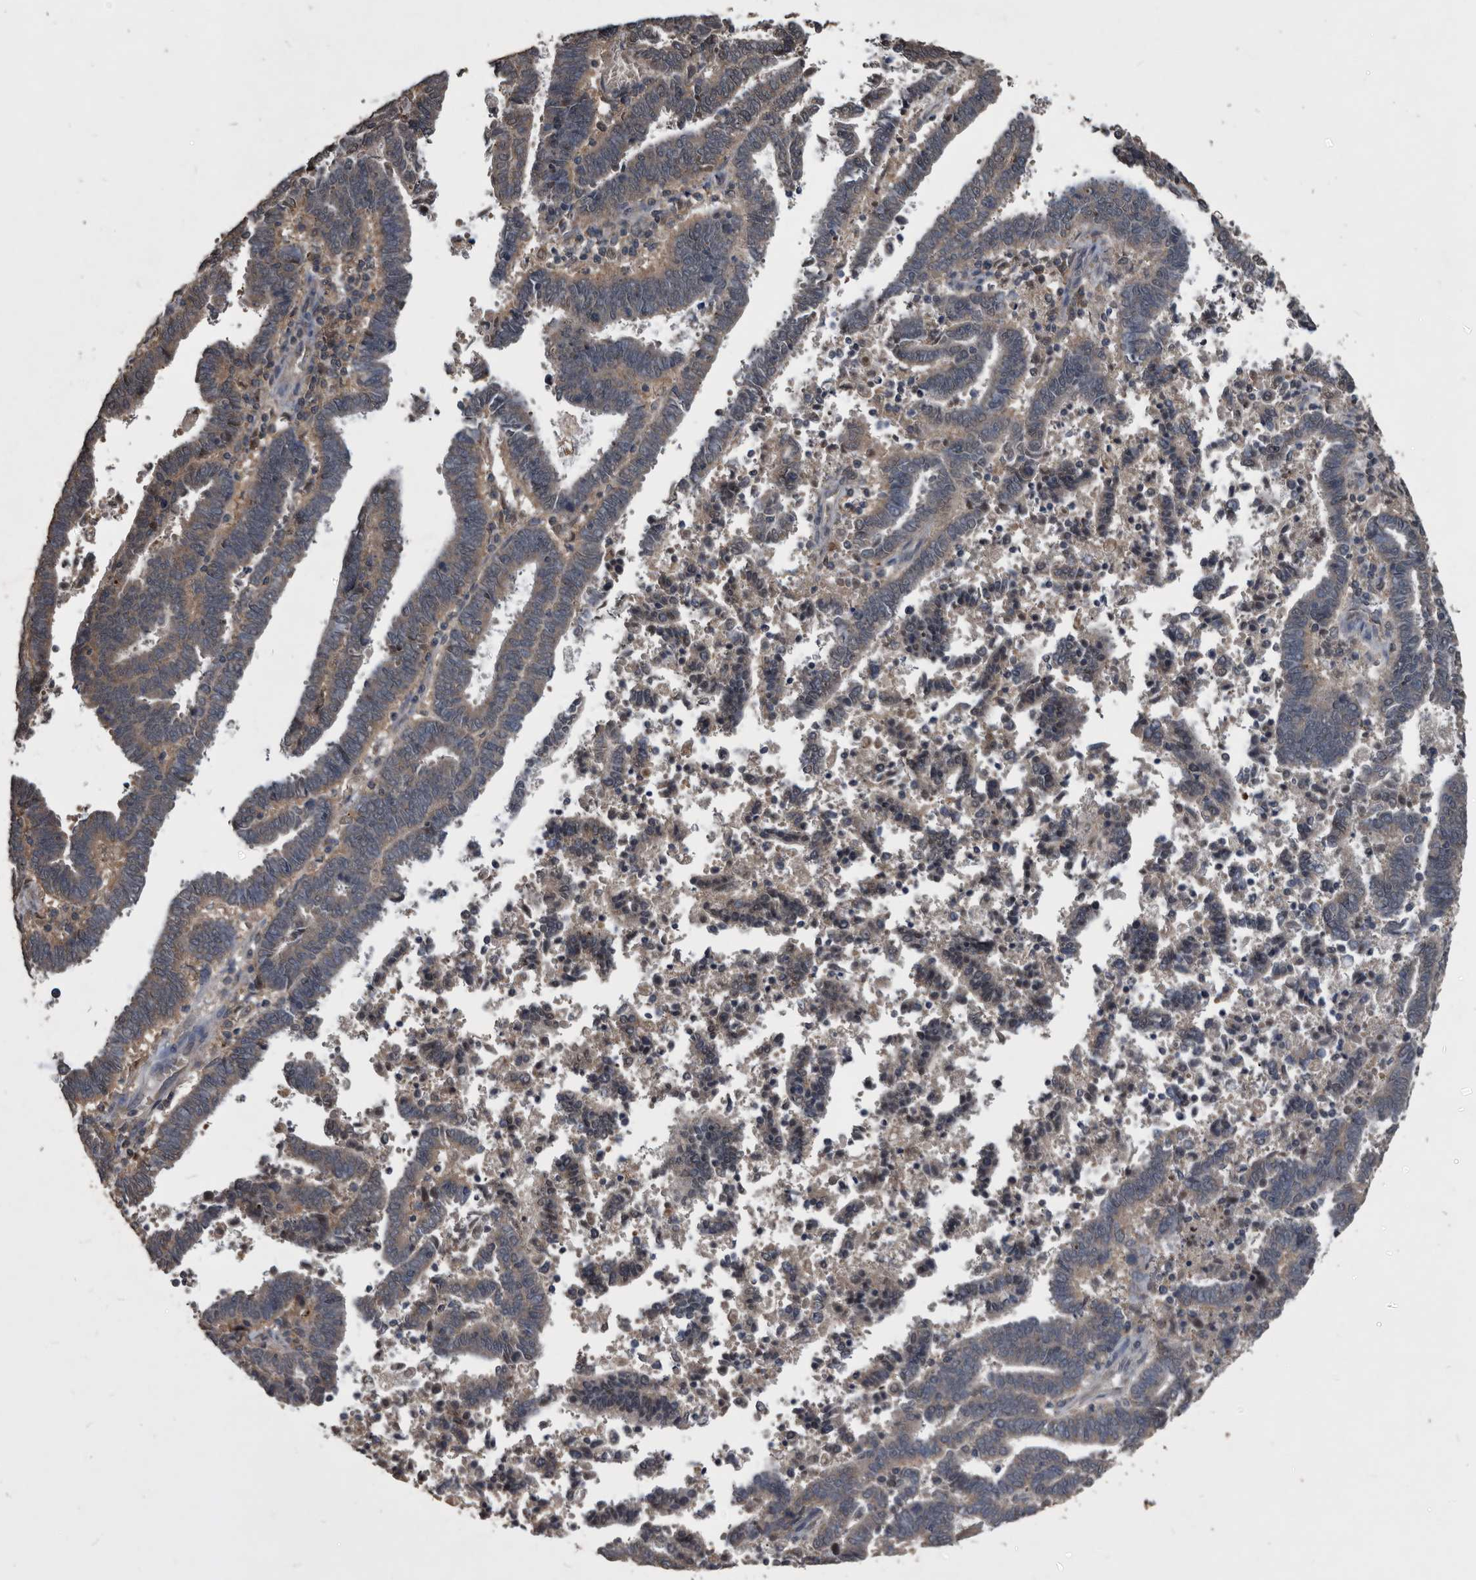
{"staining": {"intensity": "weak", "quantity": "25%-75%", "location": "cytoplasmic/membranous"}, "tissue": "endometrial cancer", "cell_type": "Tumor cells", "image_type": "cancer", "snomed": [{"axis": "morphology", "description": "Adenocarcinoma, NOS"}, {"axis": "topography", "description": "Uterus"}], "caption": "A high-resolution micrograph shows immunohistochemistry (IHC) staining of adenocarcinoma (endometrial), which reveals weak cytoplasmic/membranous staining in approximately 25%-75% of tumor cells. Nuclei are stained in blue.", "gene": "NRBP1", "patient": {"sex": "female", "age": 83}}